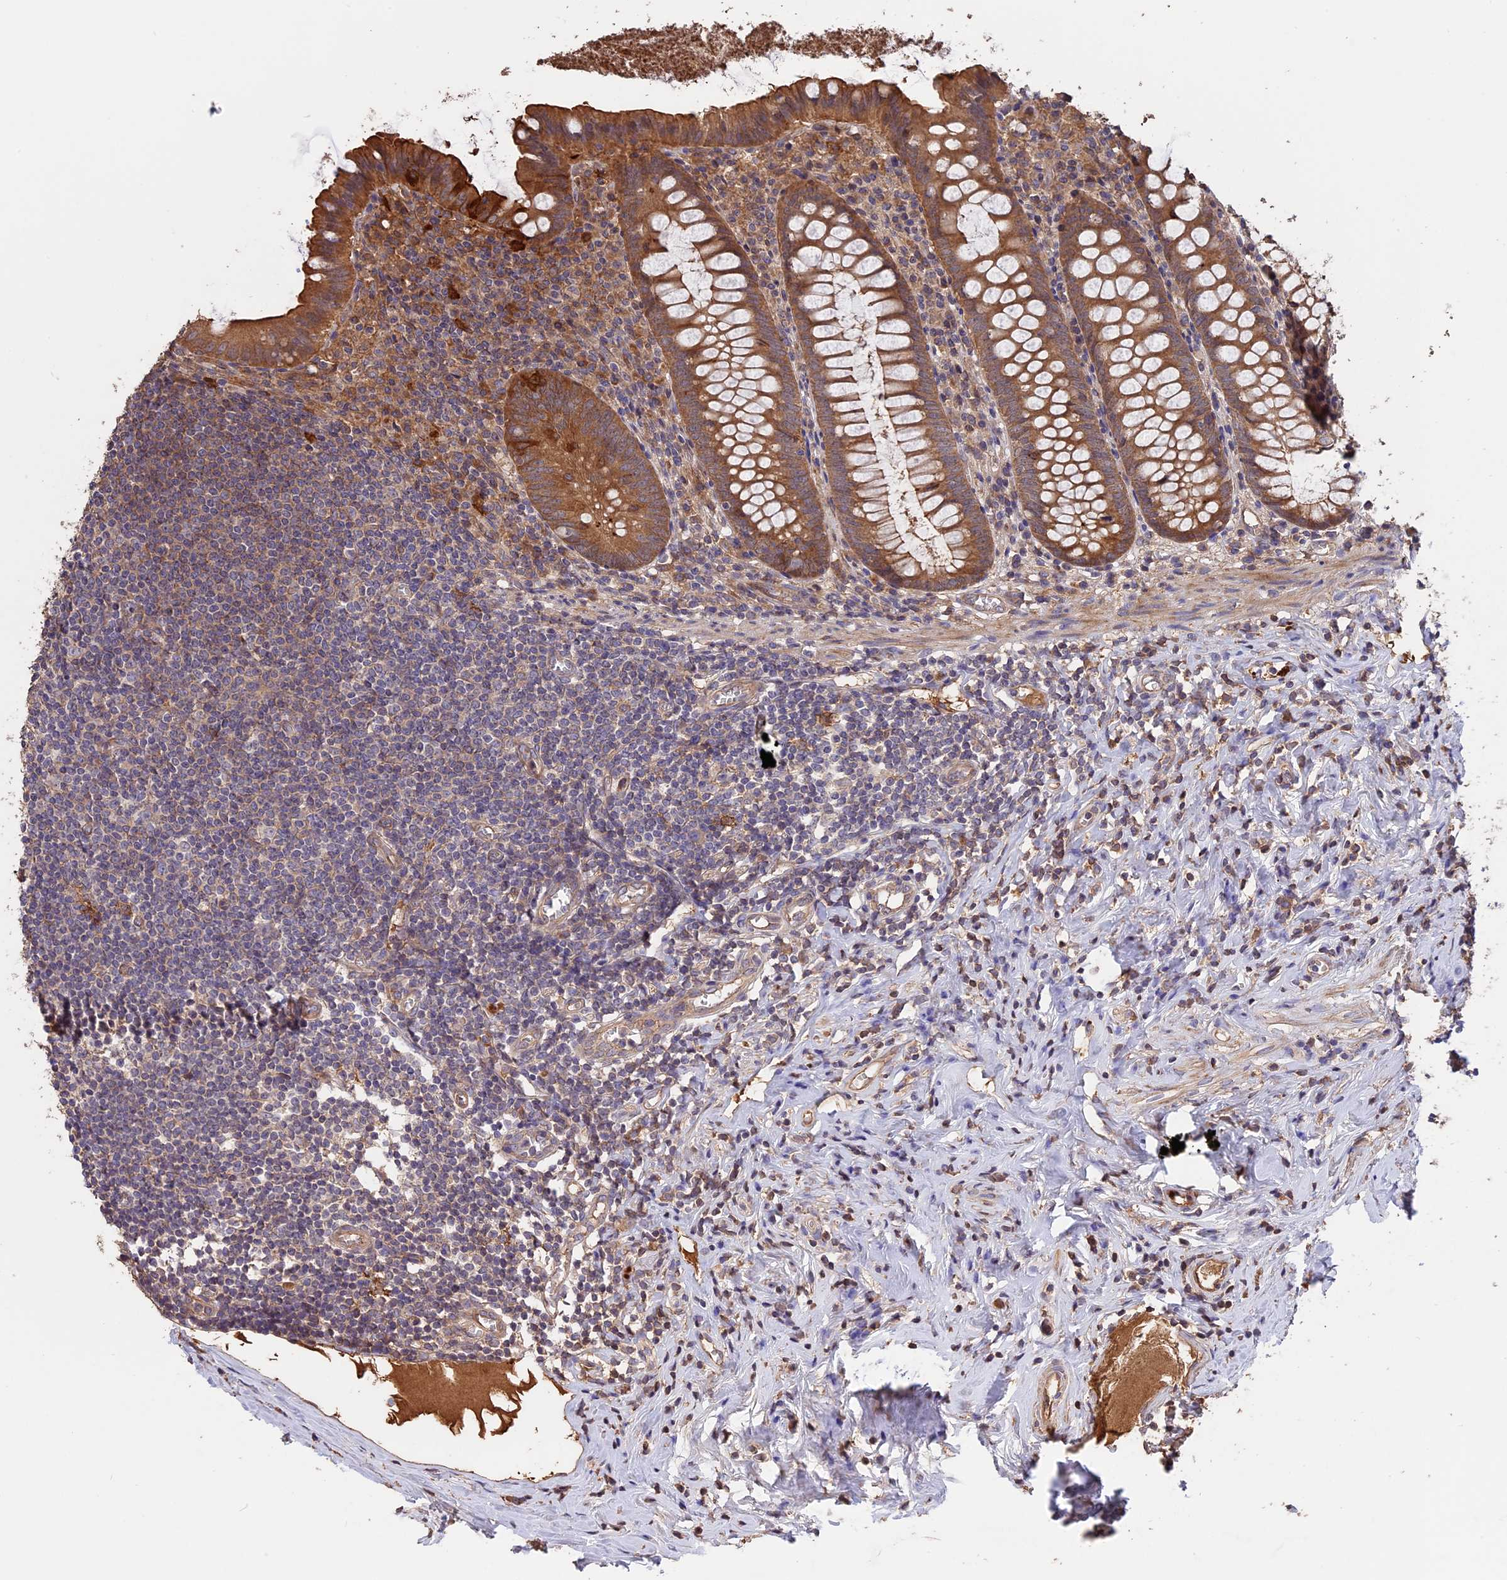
{"staining": {"intensity": "moderate", "quantity": ">75%", "location": "cytoplasmic/membranous"}, "tissue": "appendix", "cell_type": "Glandular cells", "image_type": "normal", "snomed": [{"axis": "morphology", "description": "Normal tissue, NOS"}, {"axis": "topography", "description": "Appendix"}], "caption": "Immunohistochemistry (IHC) (DAB) staining of normal appendix reveals moderate cytoplasmic/membranous protein staining in about >75% of glandular cells.", "gene": "RASAL1", "patient": {"sex": "female", "age": 51}}